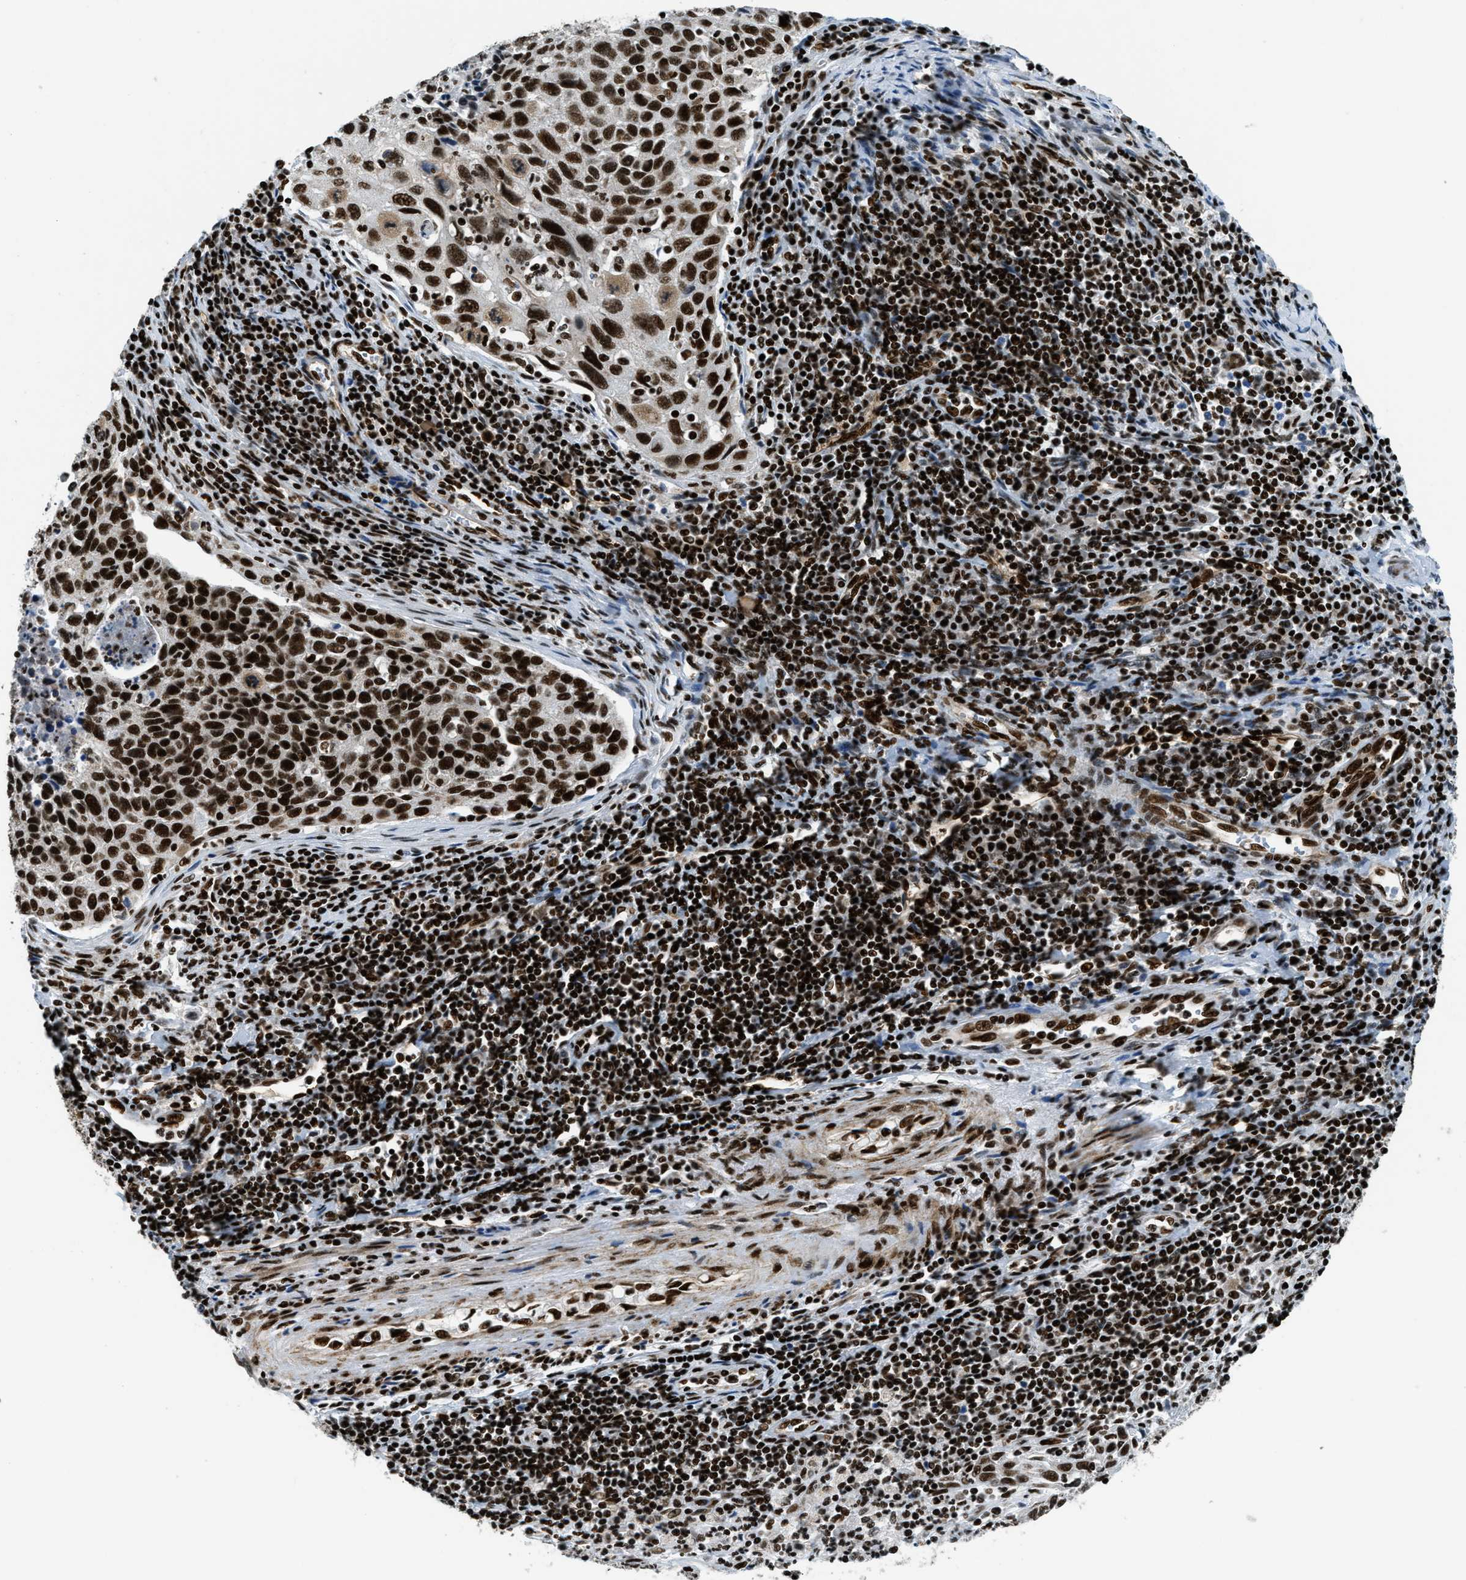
{"staining": {"intensity": "strong", "quantity": ">75%", "location": "nuclear"}, "tissue": "cervical cancer", "cell_type": "Tumor cells", "image_type": "cancer", "snomed": [{"axis": "morphology", "description": "Squamous cell carcinoma, NOS"}, {"axis": "topography", "description": "Cervix"}], "caption": "Cervical cancer stained with immunohistochemistry (IHC) exhibits strong nuclear expression in approximately >75% of tumor cells. (DAB (3,3'-diaminobenzidine) = brown stain, brightfield microscopy at high magnification).", "gene": "GABPB1", "patient": {"sex": "female", "age": 53}}